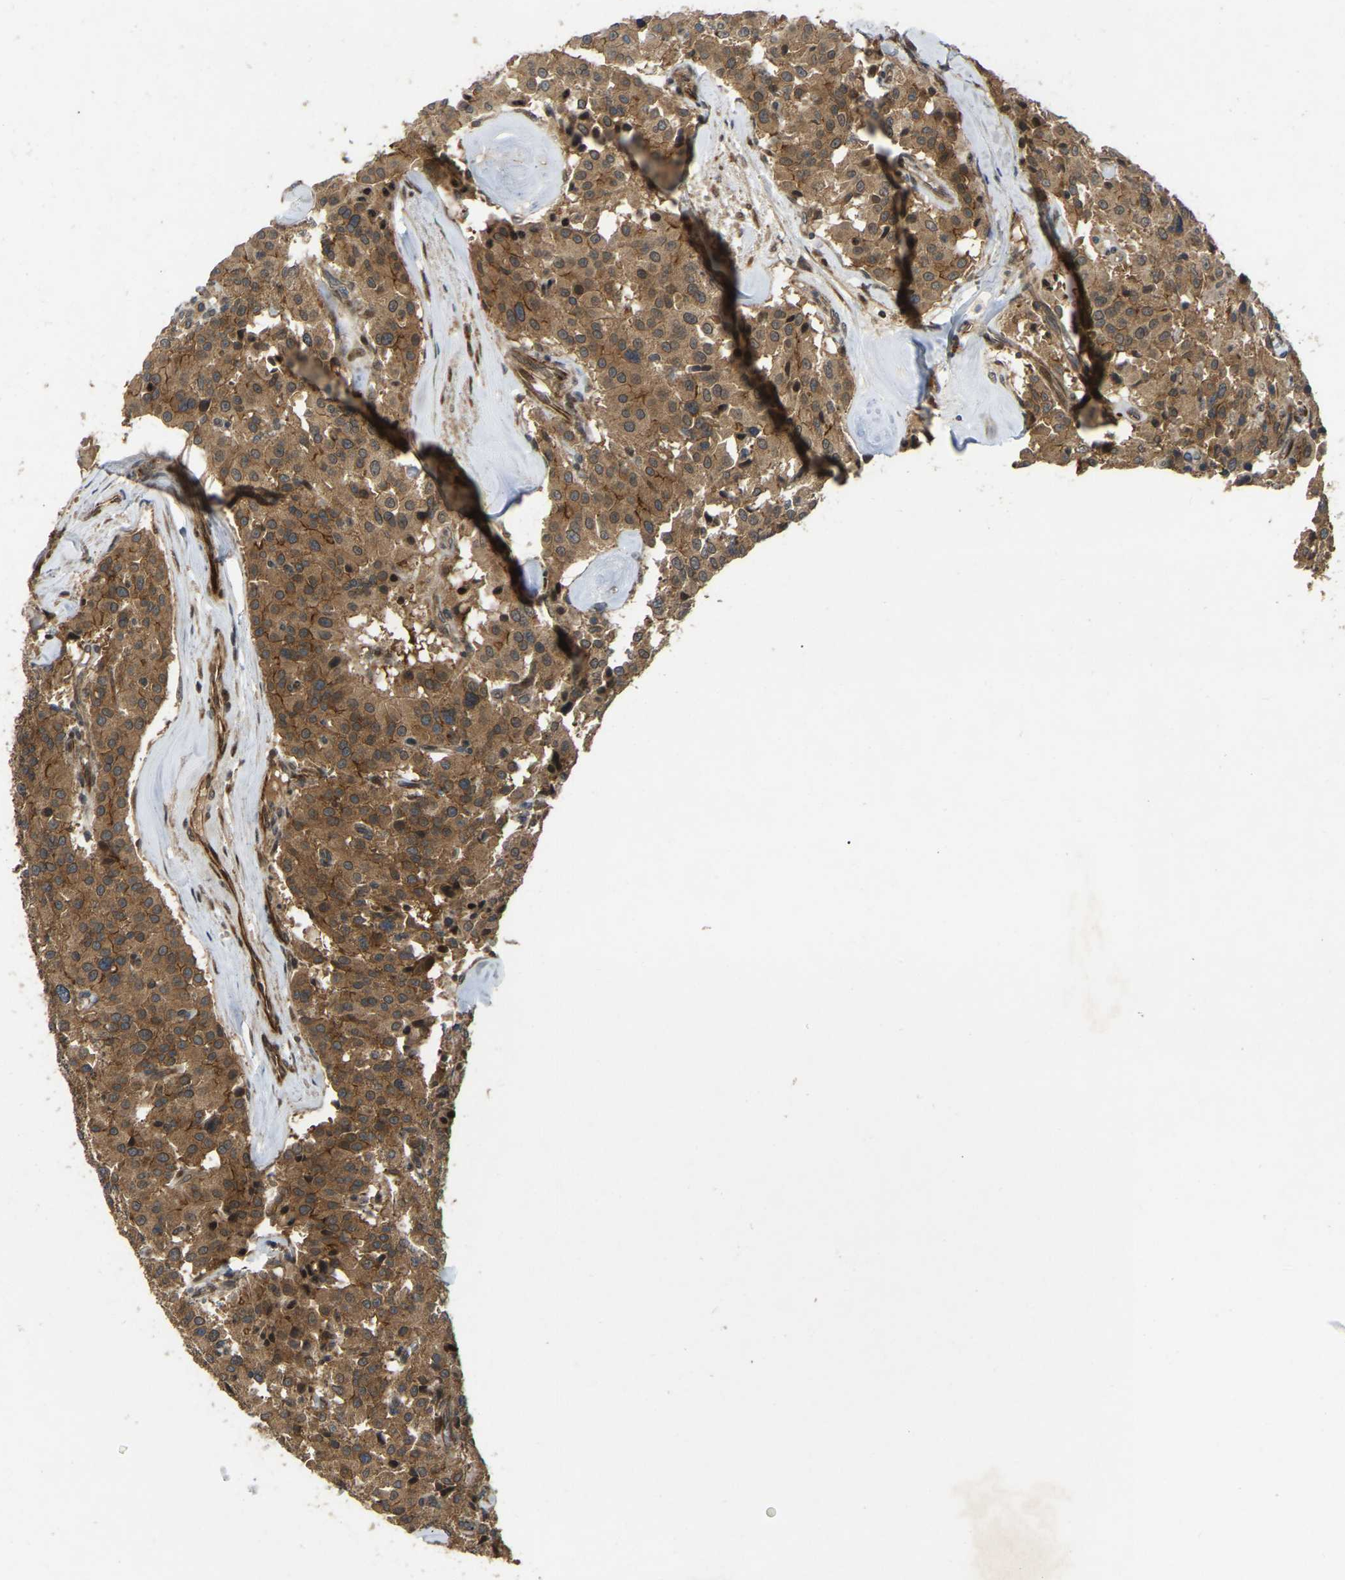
{"staining": {"intensity": "moderate", "quantity": ">75%", "location": "cytoplasmic/membranous,nuclear"}, "tissue": "carcinoid", "cell_type": "Tumor cells", "image_type": "cancer", "snomed": [{"axis": "morphology", "description": "Carcinoid, malignant, NOS"}, {"axis": "topography", "description": "Lung"}], "caption": "Immunohistochemical staining of carcinoid (malignant) reveals medium levels of moderate cytoplasmic/membranous and nuclear protein expression in about >75% of tumor cells. (DAB (3,3'-diaminobenzidine) IHC, brown staining for protein, blue staining for nuclei).", "gene": "KIAA1549", "patient": {"sex": "male", "age": 30}}